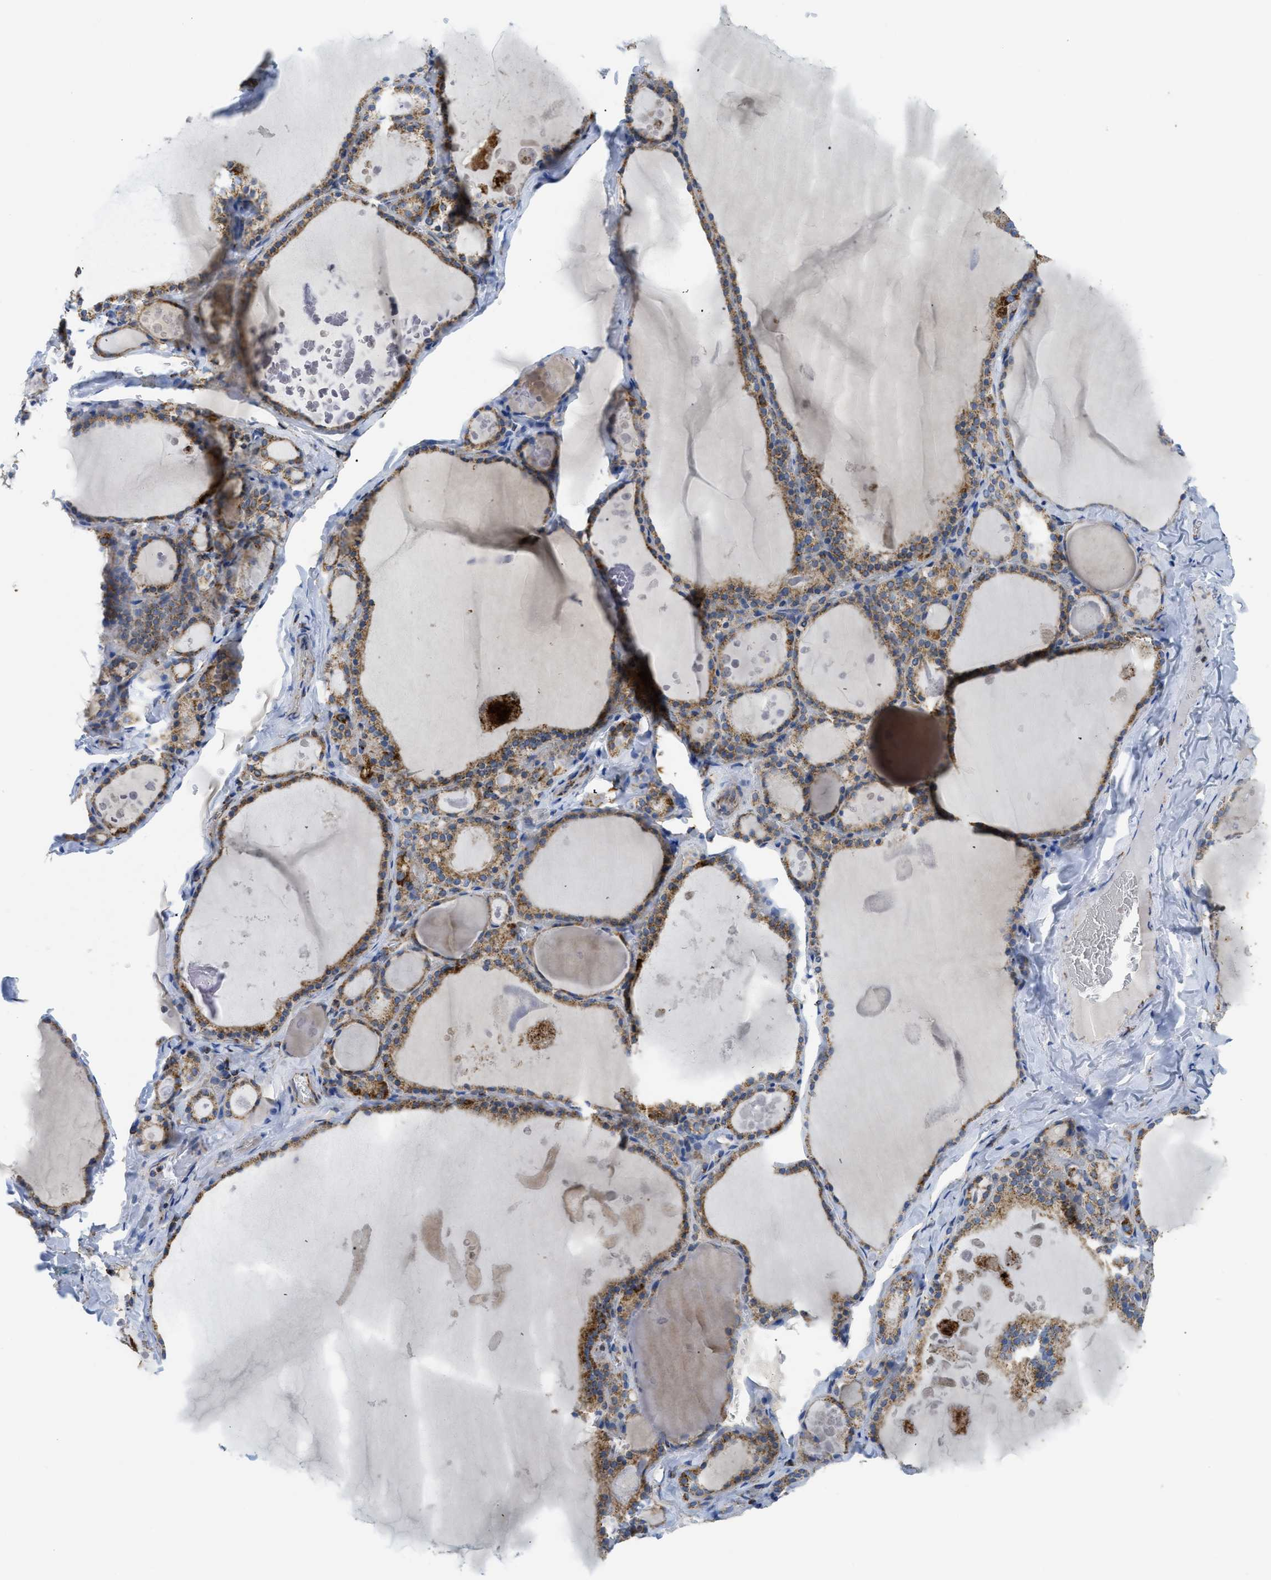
{"staining": {"intensity": "moderate", "quantity": ">75%", "location": "cytoplasmic/membranous"}, "tissue": "thyroid gland", "cell_type": "Glandular cells", "image_type": "normal", "snomed": [{"axis": "morphology", "description": "Normal tissue, NOS"}, {"axis": "topography", "description": "Thyroid gland"}], "caption": "Thyroid gland stained with immunohistochemistry demonstrates moderate cytoplasmic/membranous positivity in about >75% of glandular cells.", "gene": "SQOR", "patient": {"sex": "male", "age": 56}}